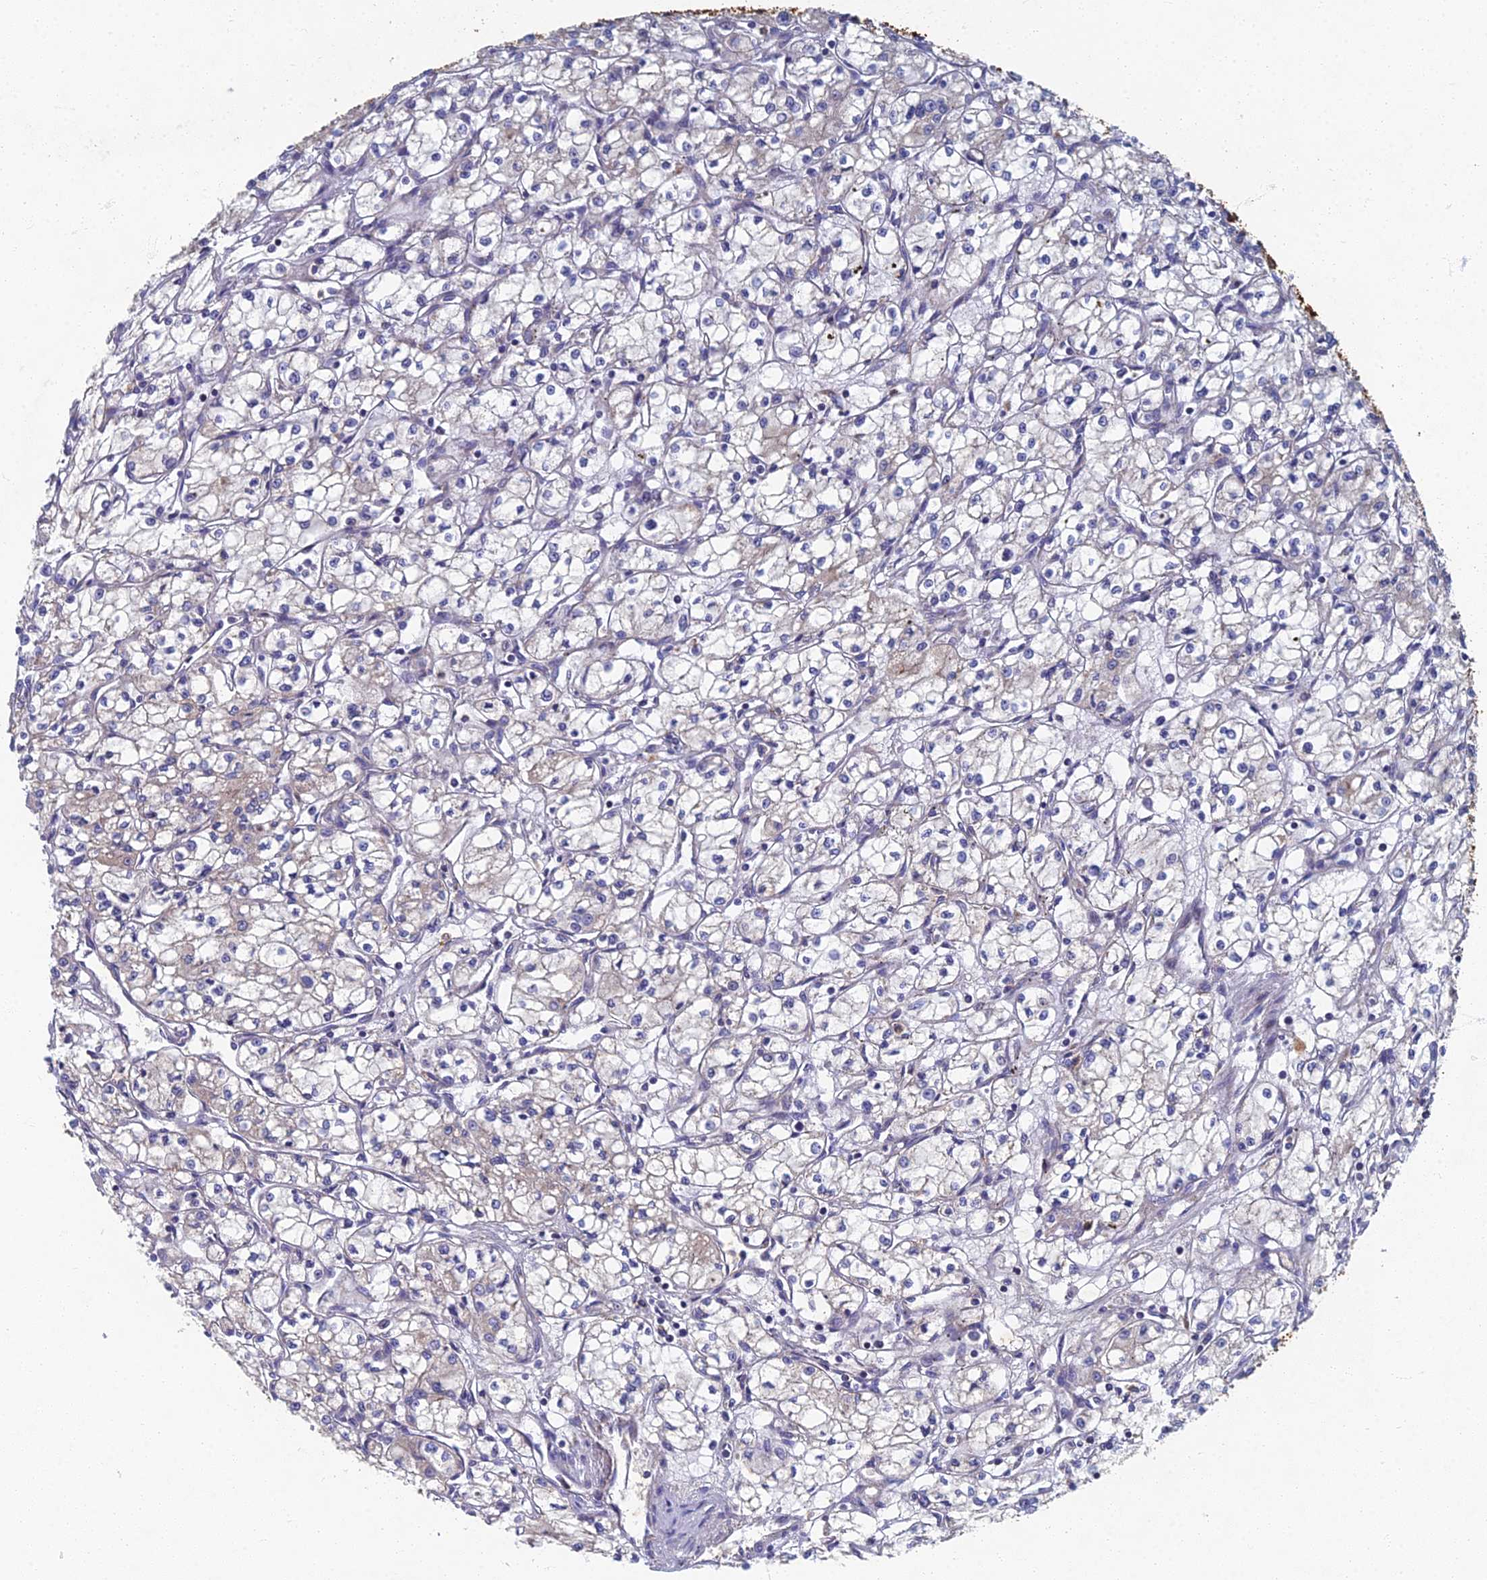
{"staining": {"intensity": "negative", "quantity": "none", "location": "none"}, "tissue": "renal cancer", "cell_type": "Tumor cells", "image_type": "cancer", "snomed": [{"axis": "morphology", "description": "Adenocarcinoma, NOS"}, {"axis": "topography", "description": "Kidney"}], "caption": "Tumor cells are negative for brown protein staining in adenocarcinoma (renal).", "gene": "RNASEK", "patient": {"sex": "male", "age": 59}}